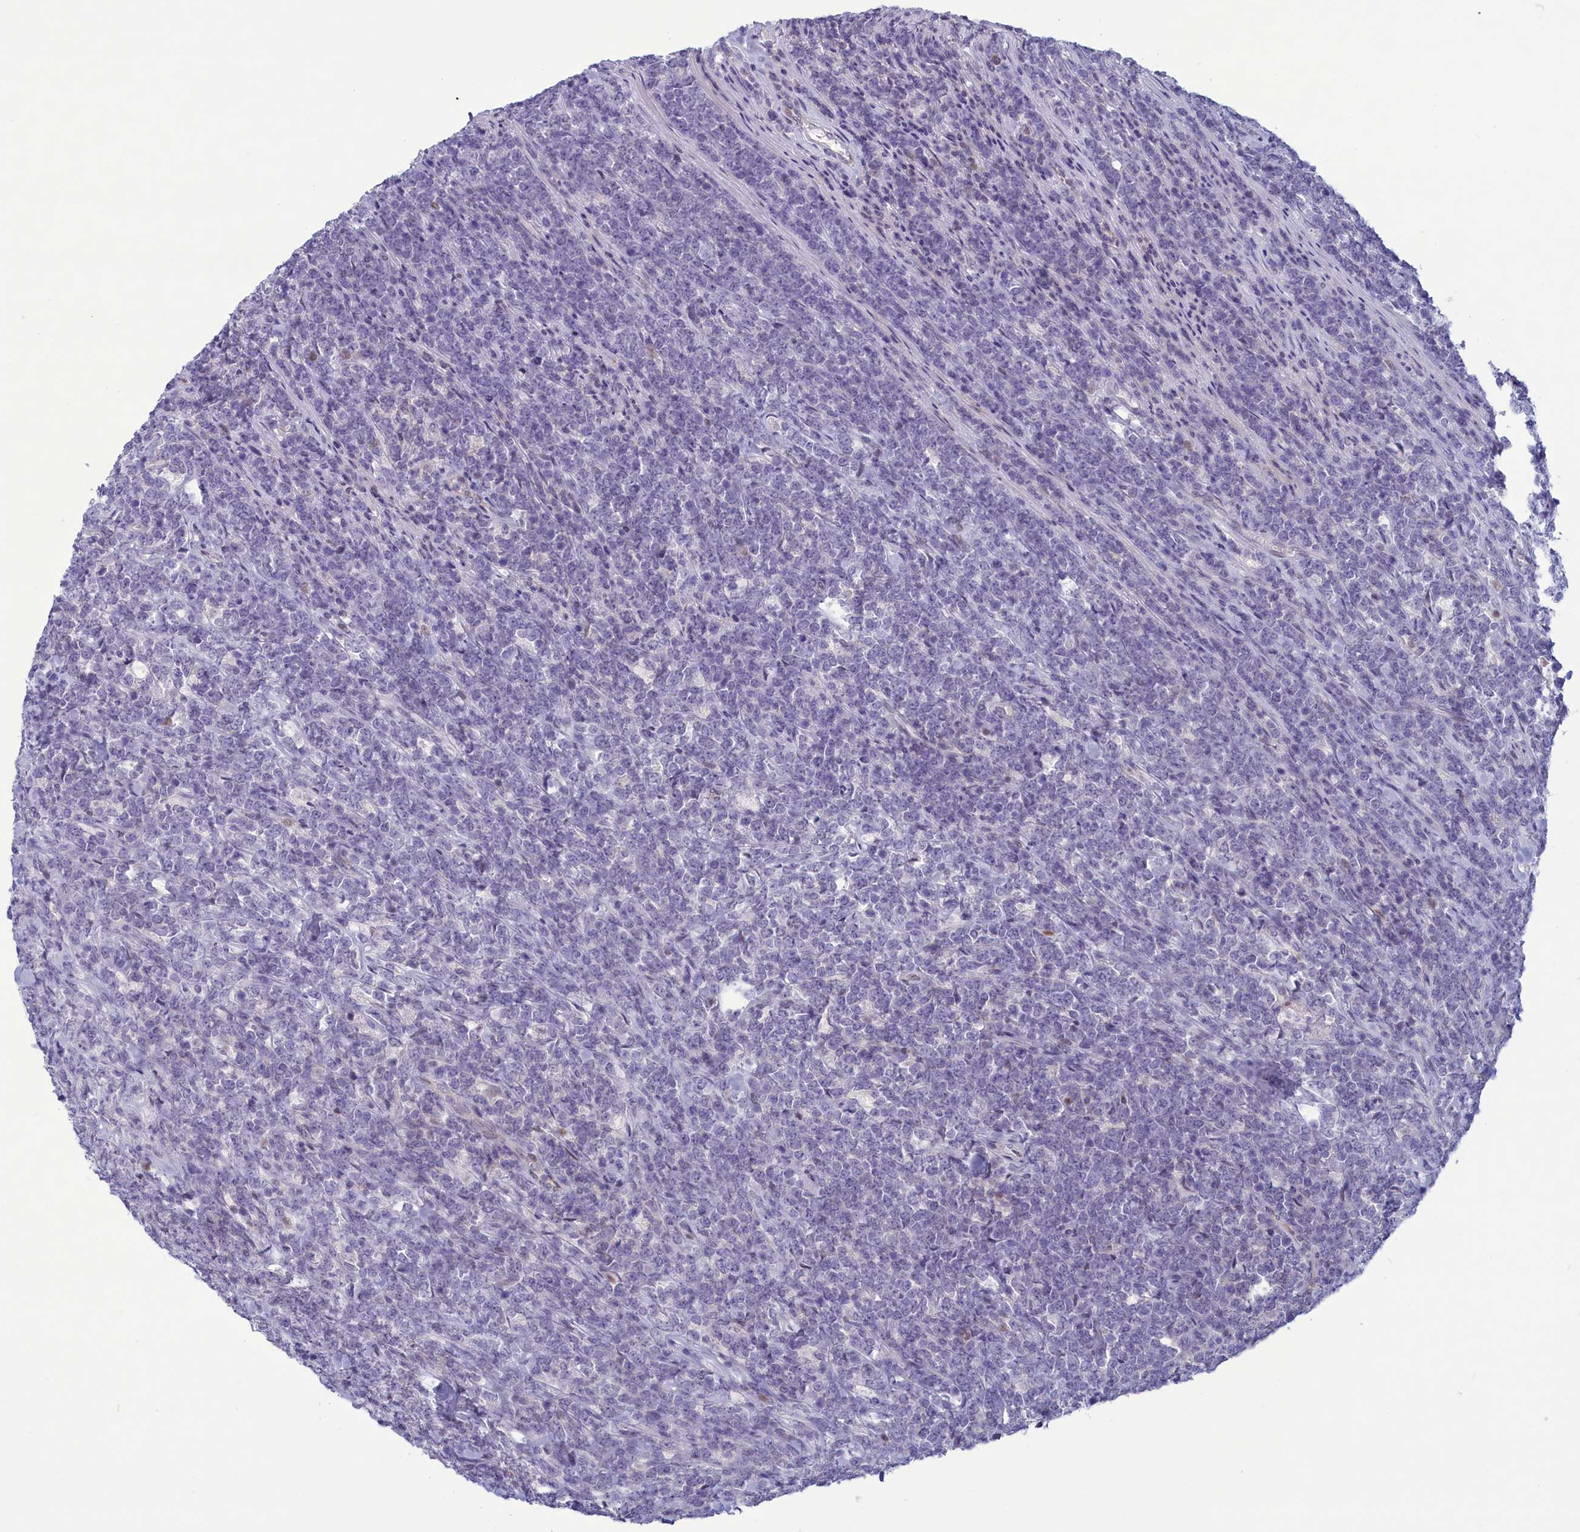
{"staining": {"intensity": "negative", "quantity": "none", "location": "none"}, "tissue": "lymphoma", "cell_type": "Tumor cells", "image_type": "cancer", "snomed": [{"axis": "morphology", "description": "Malignant lymphoma, non-Hodgkin's type, High grade"}, {"axis": "topography", "description": "Small intestine"}], "caption": "High magnification brightfield microscopy of lymphoma stained with DAB (3,3'-diaminobenzidine) (brown) and counterstained with hematoxylin (blue): tumor cells show no significant expression.", "gene": "CORO2A", "patient": {"sex": "male", "age": 8}}